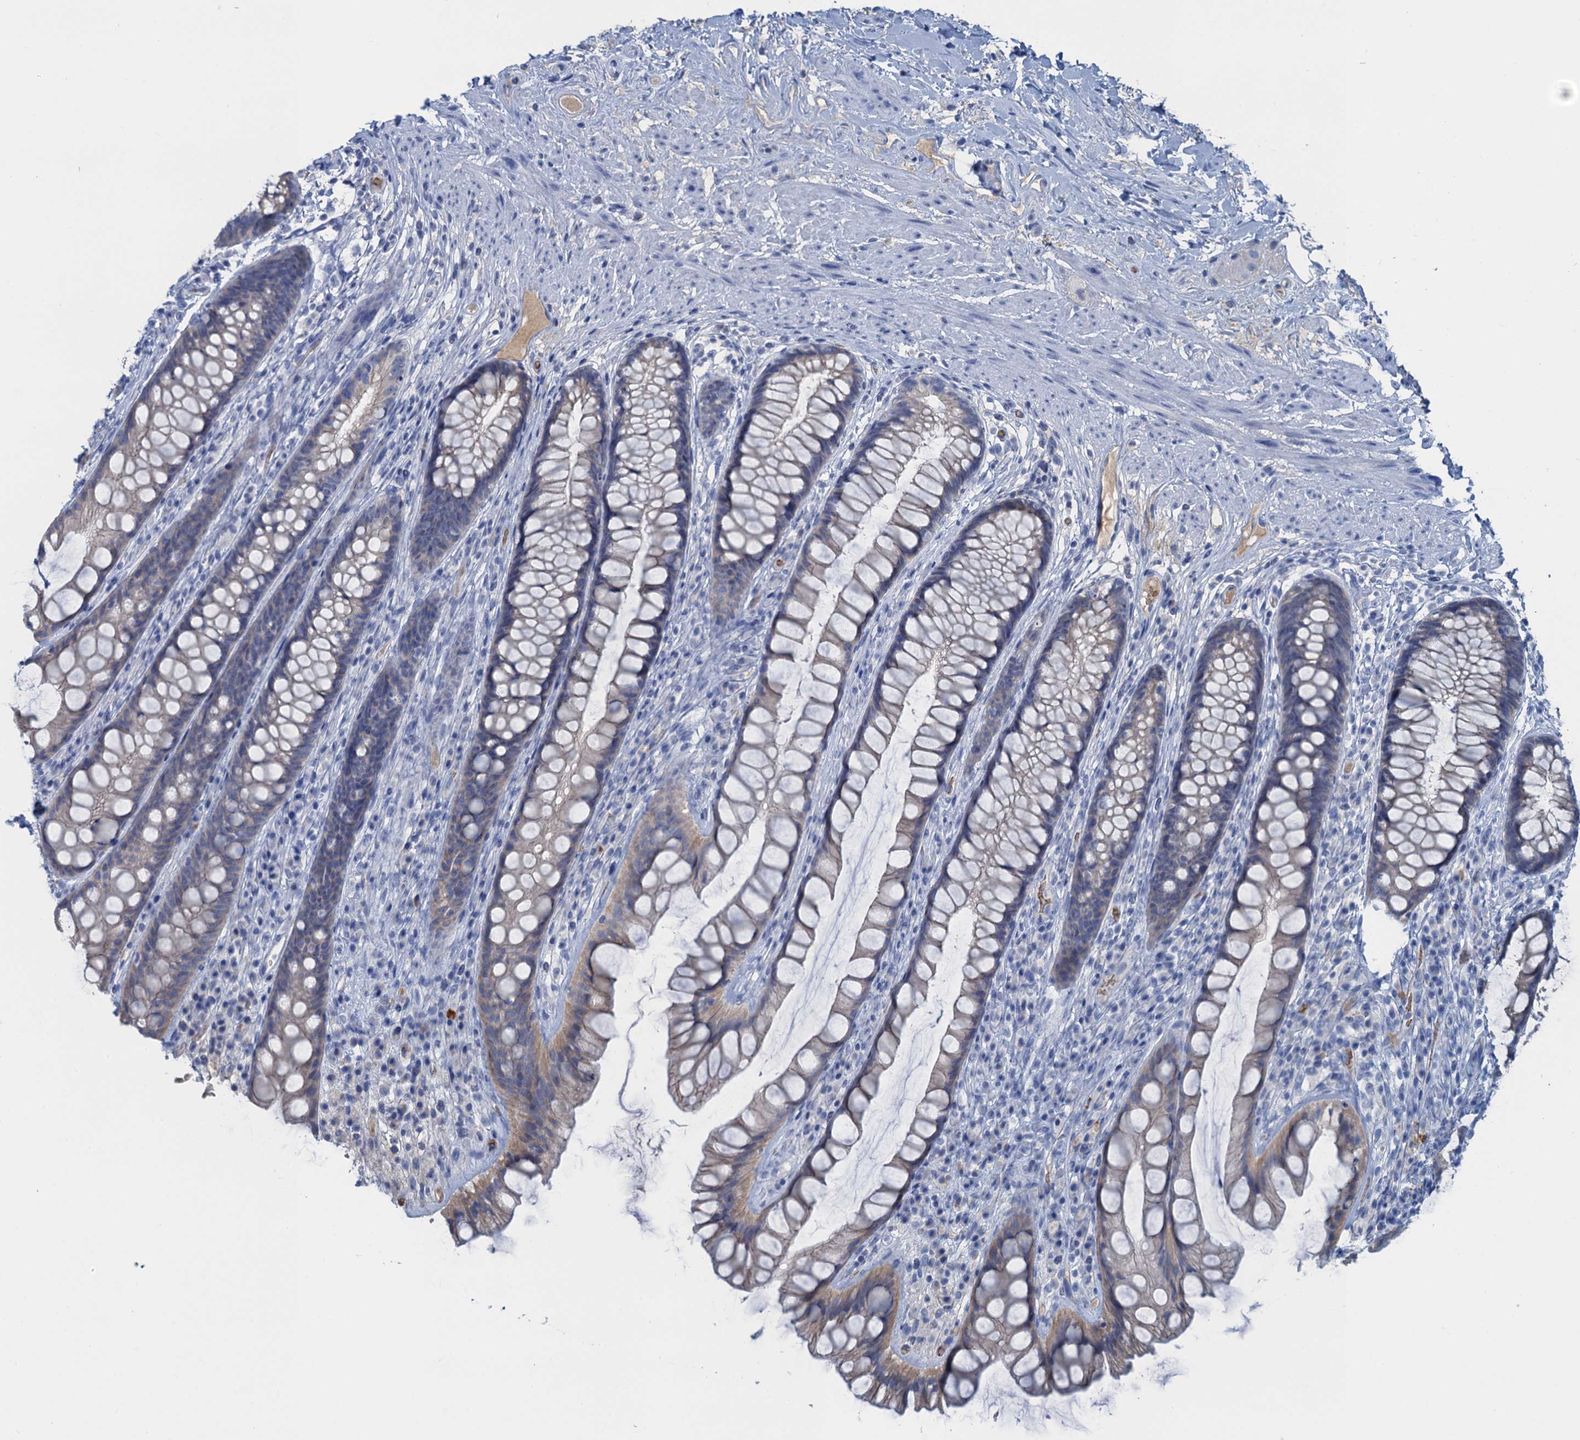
{"staining": {"intensity": "weak", "quantity": "25%-75%", "location": "cytoplasmic/membranous"}, "tissue": "rectum", "cell_type": "Glandular cells", "image_type": "normal", "snomed": [{"axis": "morphology", "description": "Normal tissue, NOS"}, {"axis": "topography", "description": "Rectum"}], "caption": "Rectum stained with immunohistochemistry (IHC) demonstrates weak cytoplasmic/membranous expression in about 25%-75% of glandular cells. (DAB IHC with brightfield microscopy, high magnification).", "gene": "MYADML2", "patient": {"sex": "male", "age": 74}}